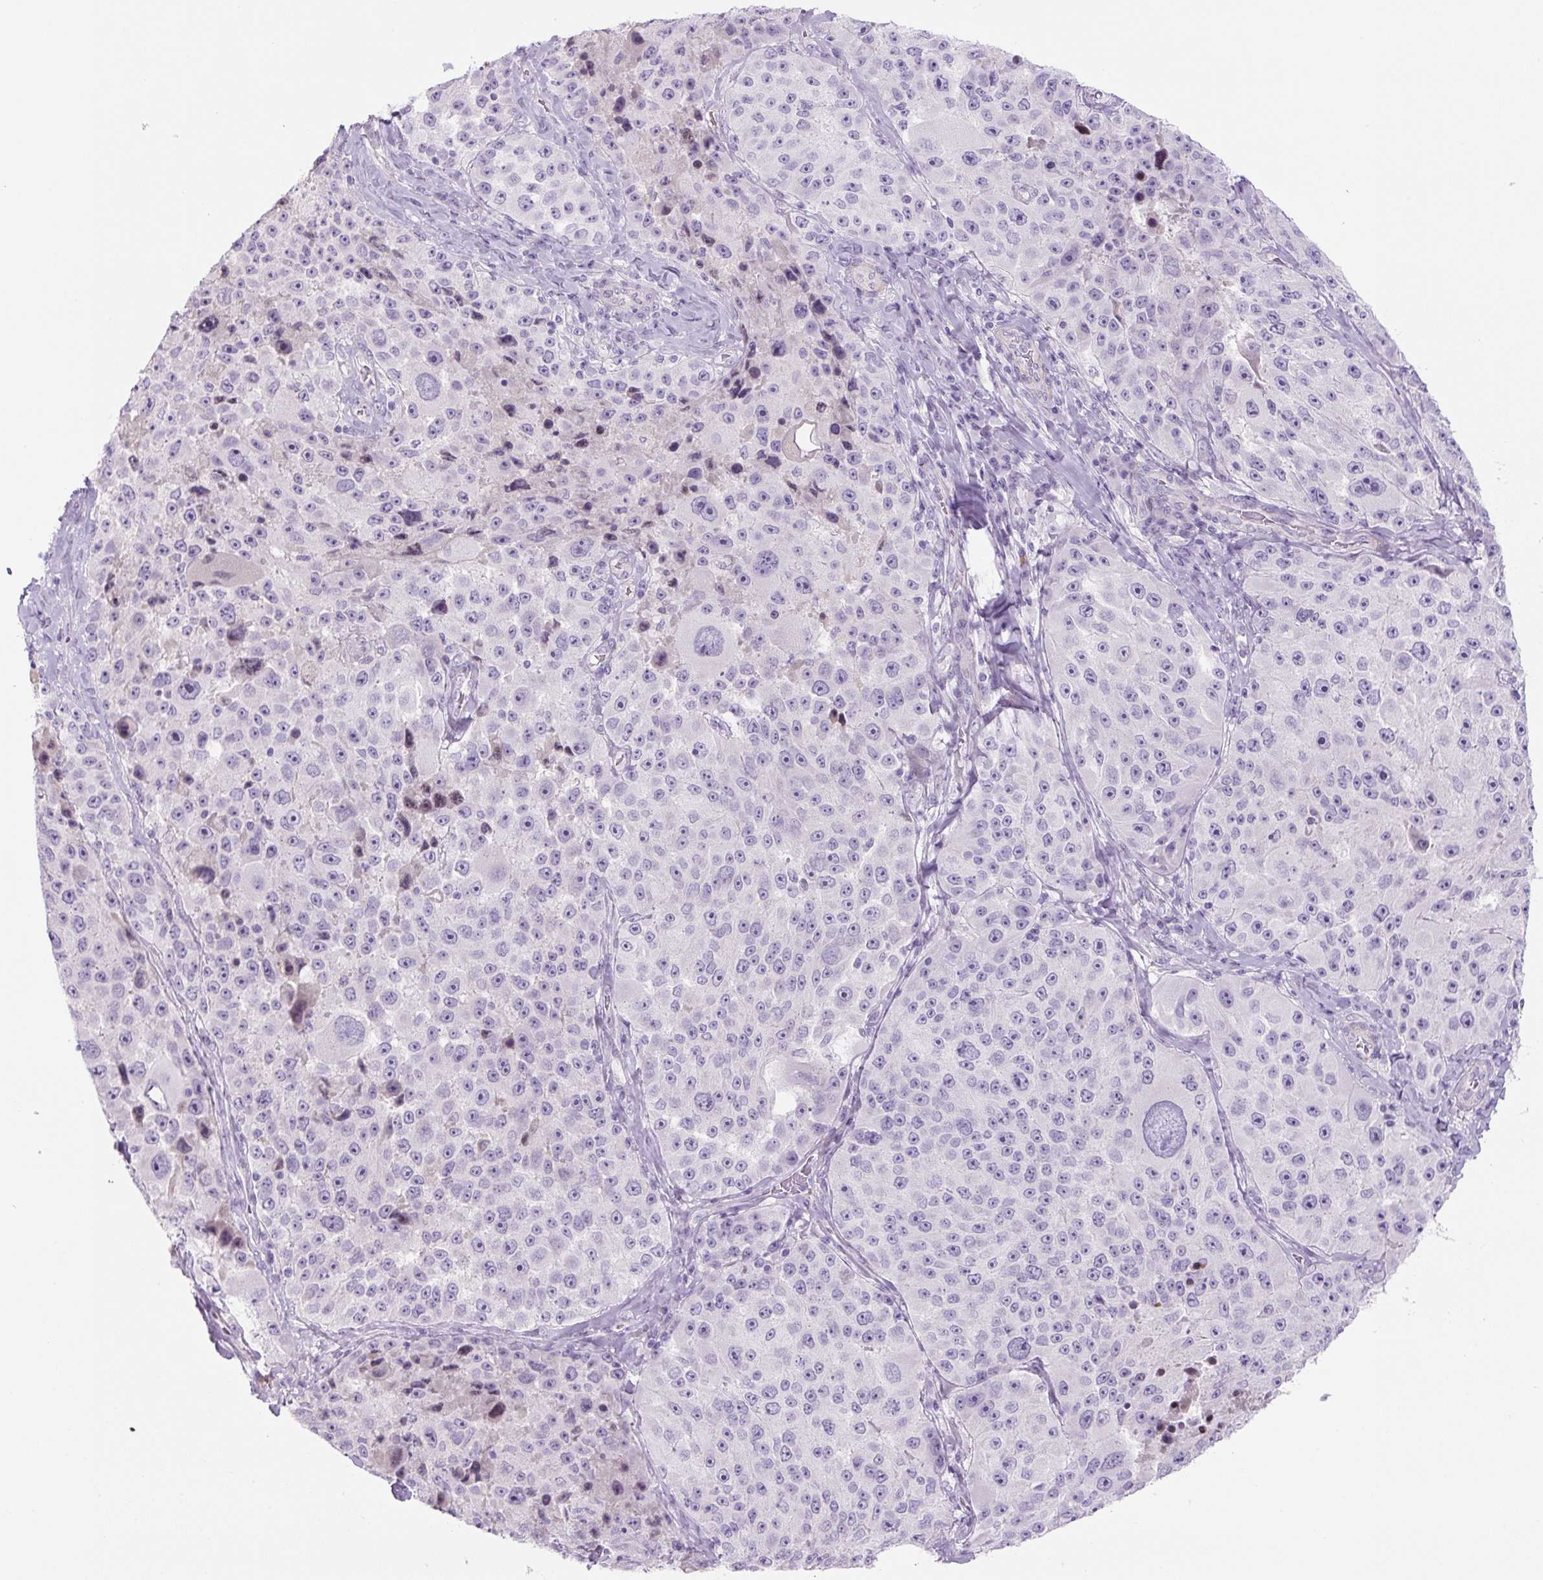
{"staining": {"intensity": "negative", "quantity": "none", "location": "none"}, "tissue": "melanoma", "cell_type": "Tumor cells", "image_type": "cancer", "snomed": [{"axis": "morphology", "description": "Malignant melanoma, Metastatic site"}, {"axis": "topography", "description": "Lymph node"}], "caption": "Protein analysis of malignant melanoma (metastatic site) shows no significant staining in tumor cells. (DAB (3,3'-diaminobenzidine) immunohistochemistry visualized using brightfield microscopy, high magnification).", "gene": "PRM1", "patient": {"sex": "male", "age": 62}}